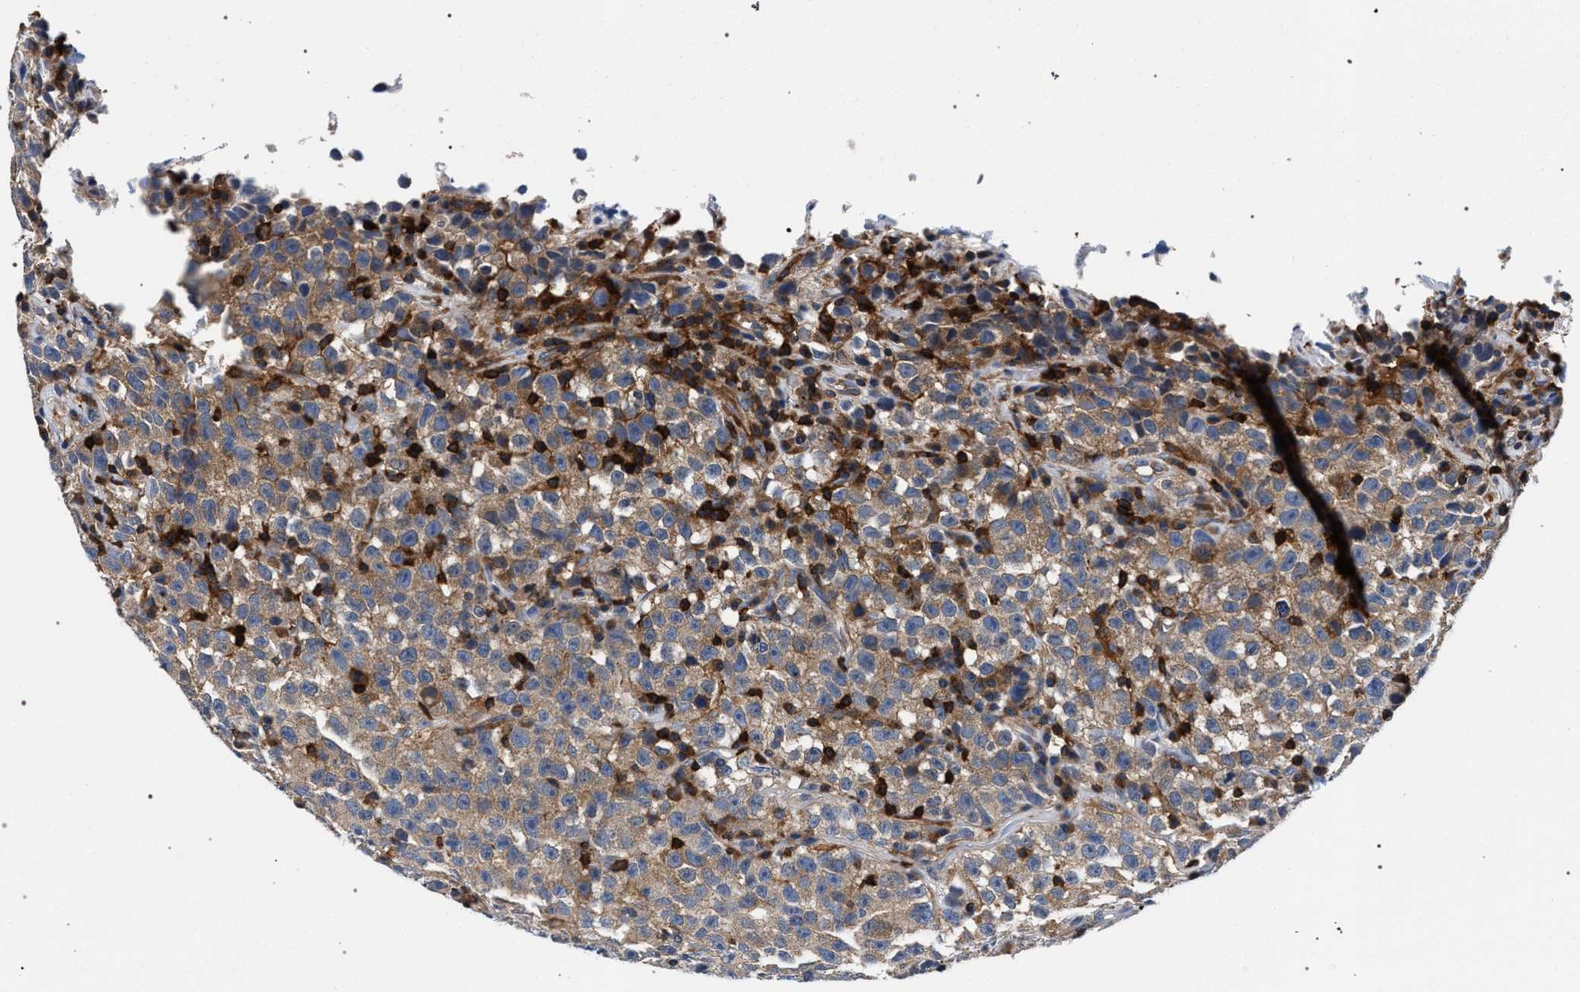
{"staining": {"intensity": "moderate", "quantity": "25%-75%", "location": "cytoplasmic/membranous"}, "tissue": "testis cancer", "cell_type": "Tumor cells", "image_type": "cancer", "snomed": [{"axis": "morphology", "description": "Seminoma, NOS"}, {"axis": "topography", "description": "Testis"}], "caption": "Immunohistochemistry image of neoplastic tissue: testis seminoma stained using IHC shows medium levels of moderate protein expression localized specifically in the cytoplasmic/membranous of tumor cells, appearing as a cytoplasmic/membranous brown color.", "gene": "LASP1", "patient": {"sex": "male", "age": 22}}